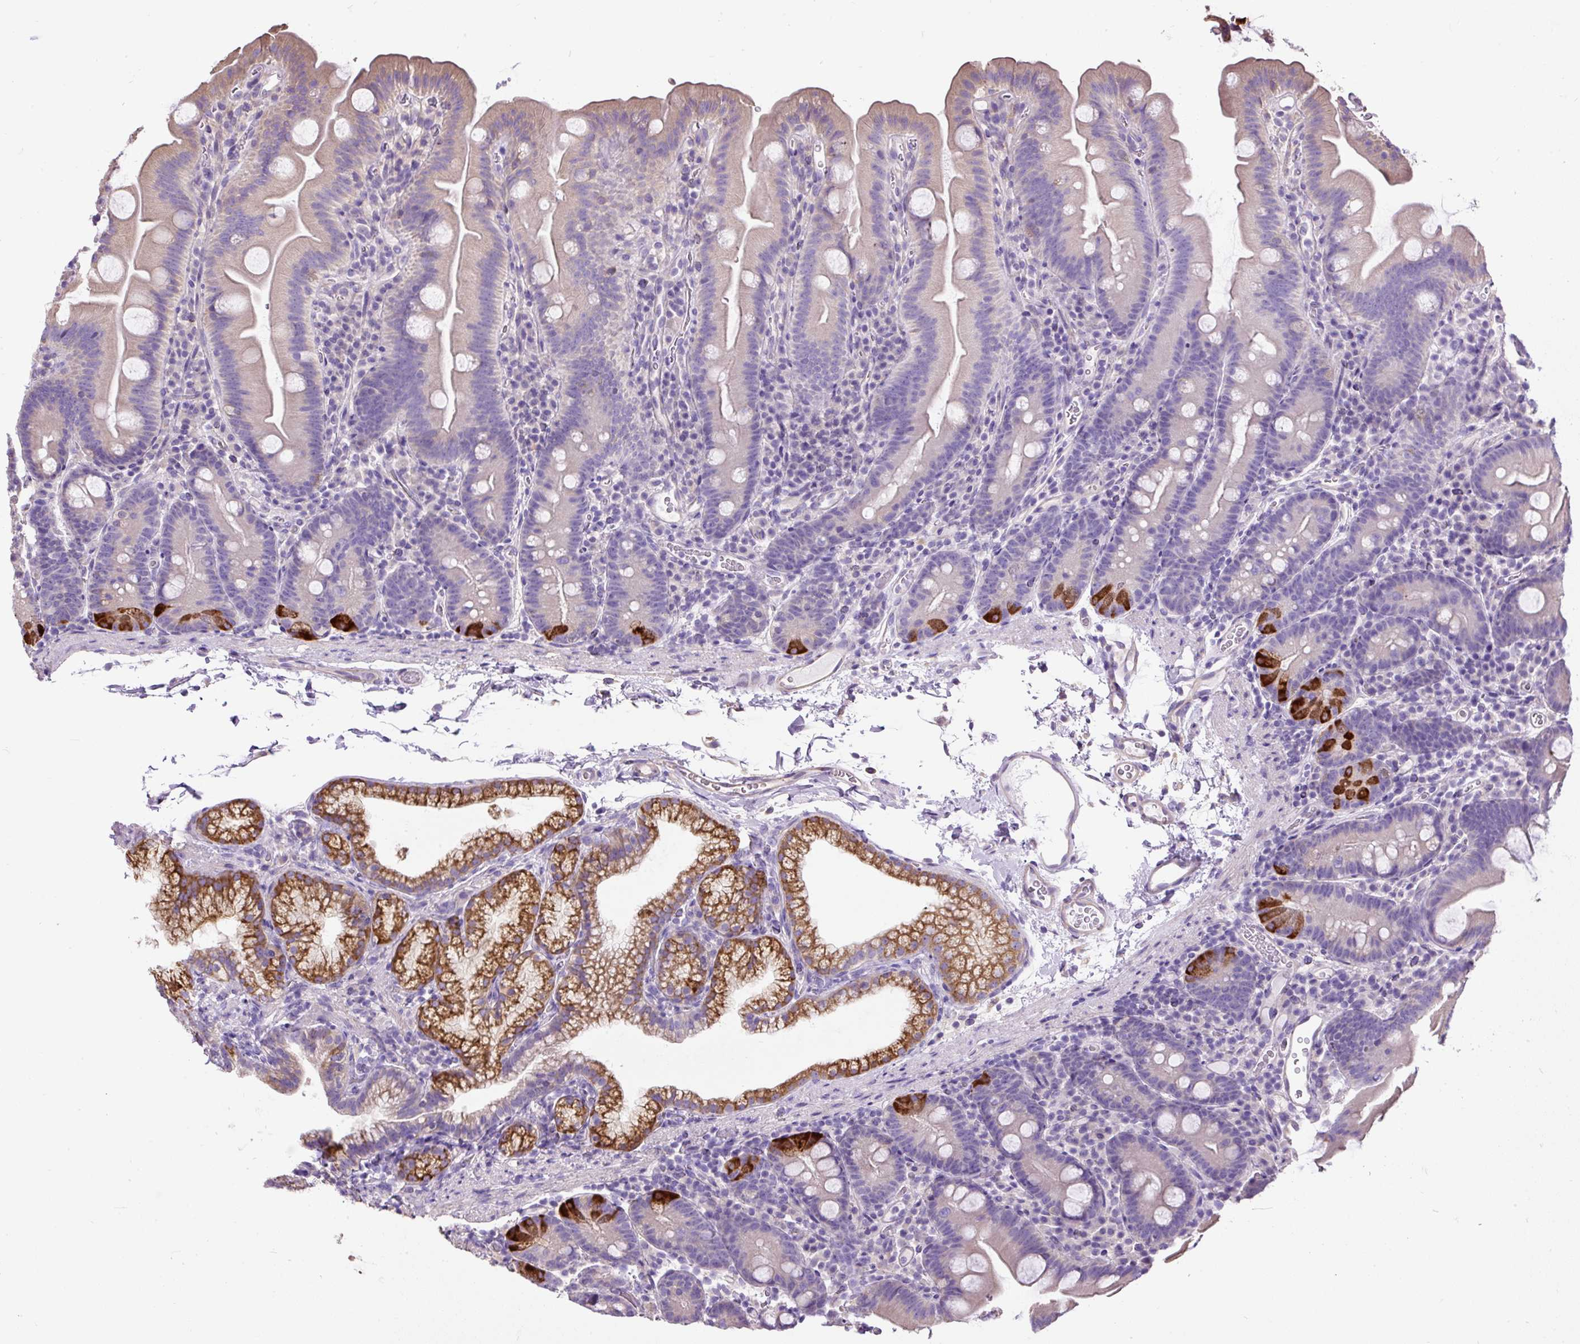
{"staining": {"intensity": "moderate", "quantity": "<25%", "location": "cytoplasmic/membranous"}, "tissue": "small intestine", "cell_type": "Glandular cells", "image_type": "normal", "snomed": [{"axis": "morphology", "description": "Normal tissue, NOS"}, {"axis": "topography", "description": "Small intestine"}], "caption": "Protein expression analysis of normal small intestine demonstrates moderate cytoplasmic/membranous positivity in approximately <25% of glandular cells. (IHC, brightfield microscopy, high magnification).", "gene": "PDIA2", "patient": {"sex": "female", "age": 68}}